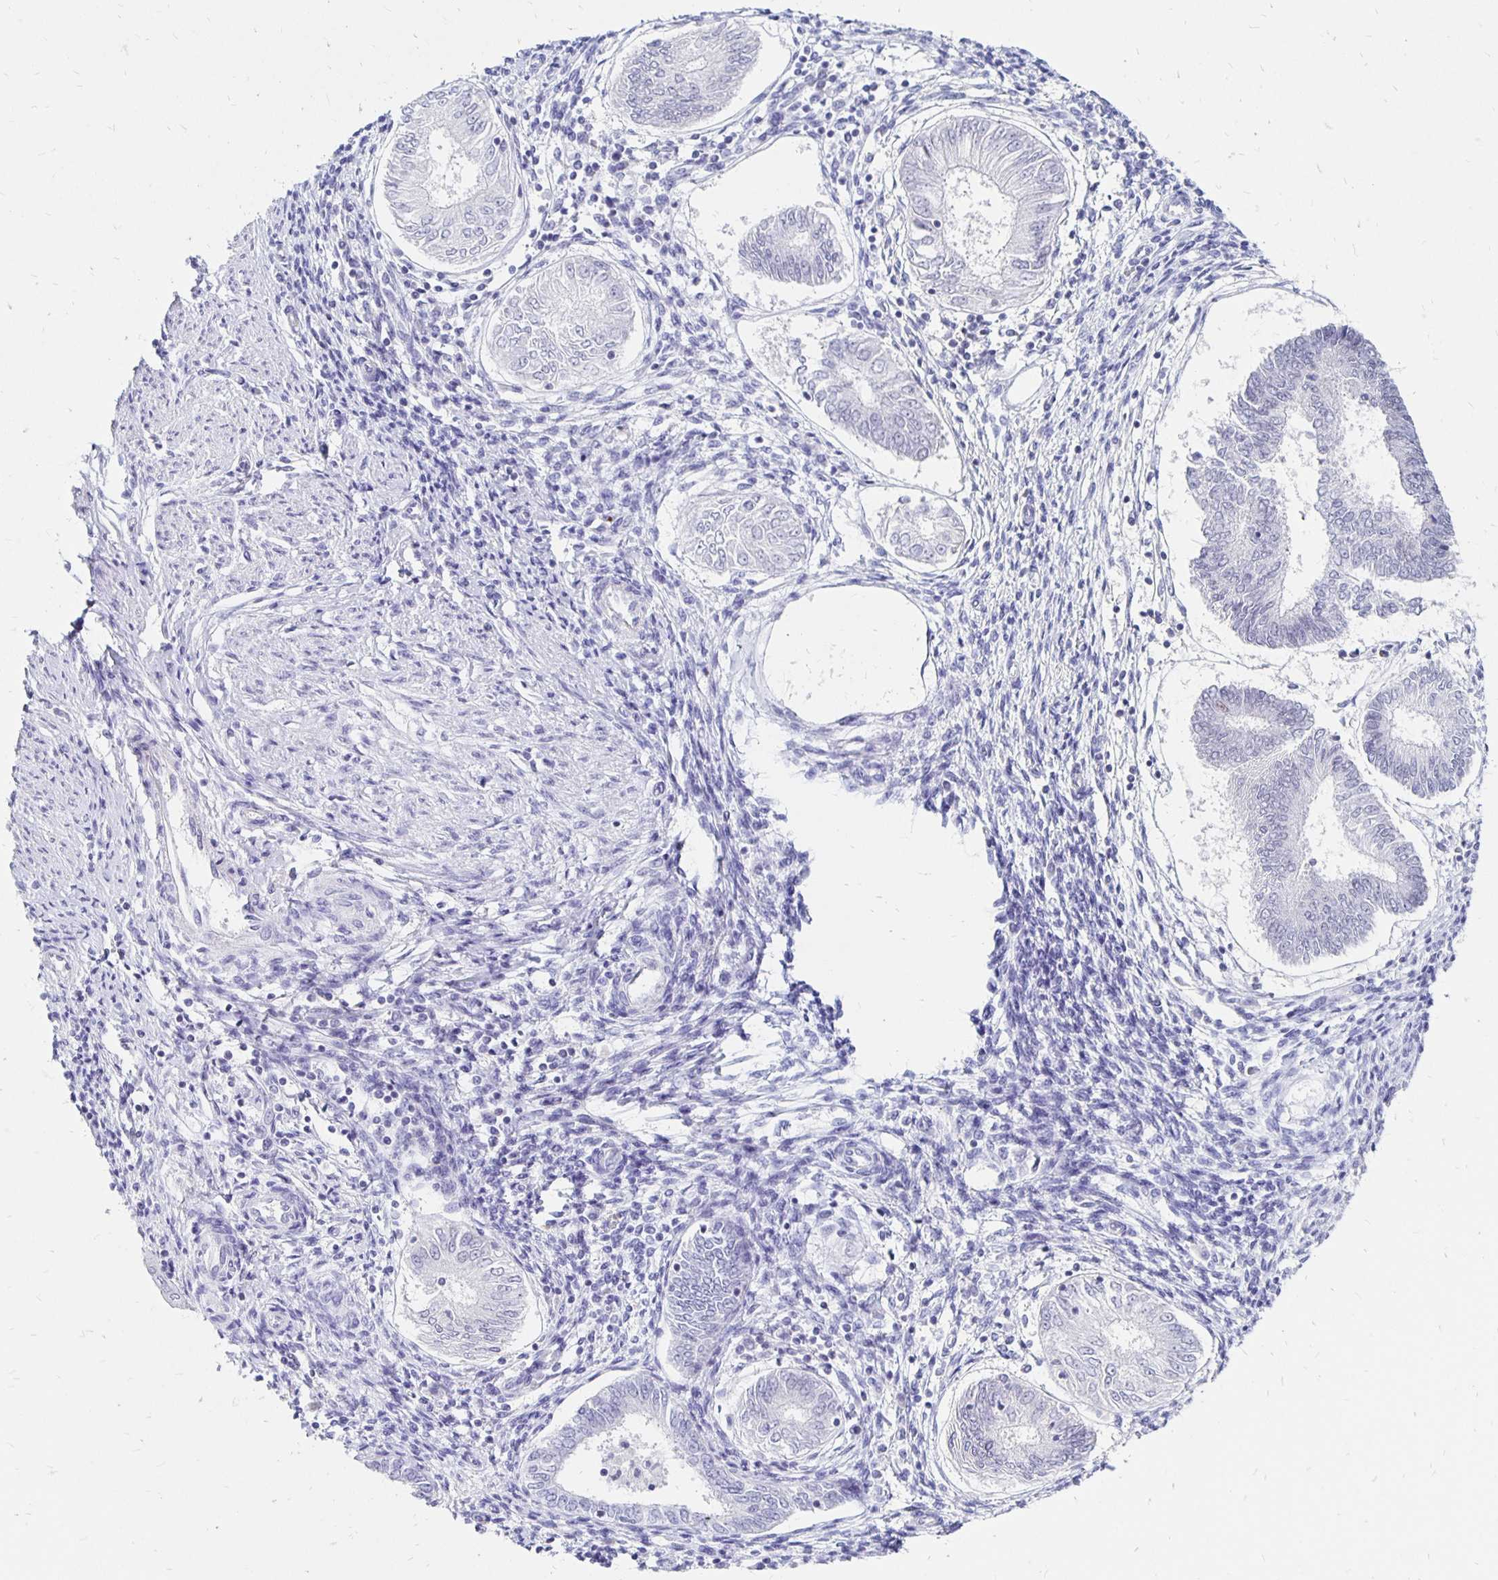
{"staining": {"intensity": "weak", "quantity": "<25%", "location": "nuclear"}, "tissue": "endometrial cancer", "cell_type": "Tumor cells", "image_type": "cancer", "snomed": [{"axis": "morphology", "description": "Adenocarcinoma, NOS"}, {"axis": "topography", "description": "Endometrium"}], "caption": "Human endometrial cancer stained for a protein using immunohistochemistry displays no expression in tumor cells.", "gene": "SYT2", "patient": {"sex": "female", "age": 68}}